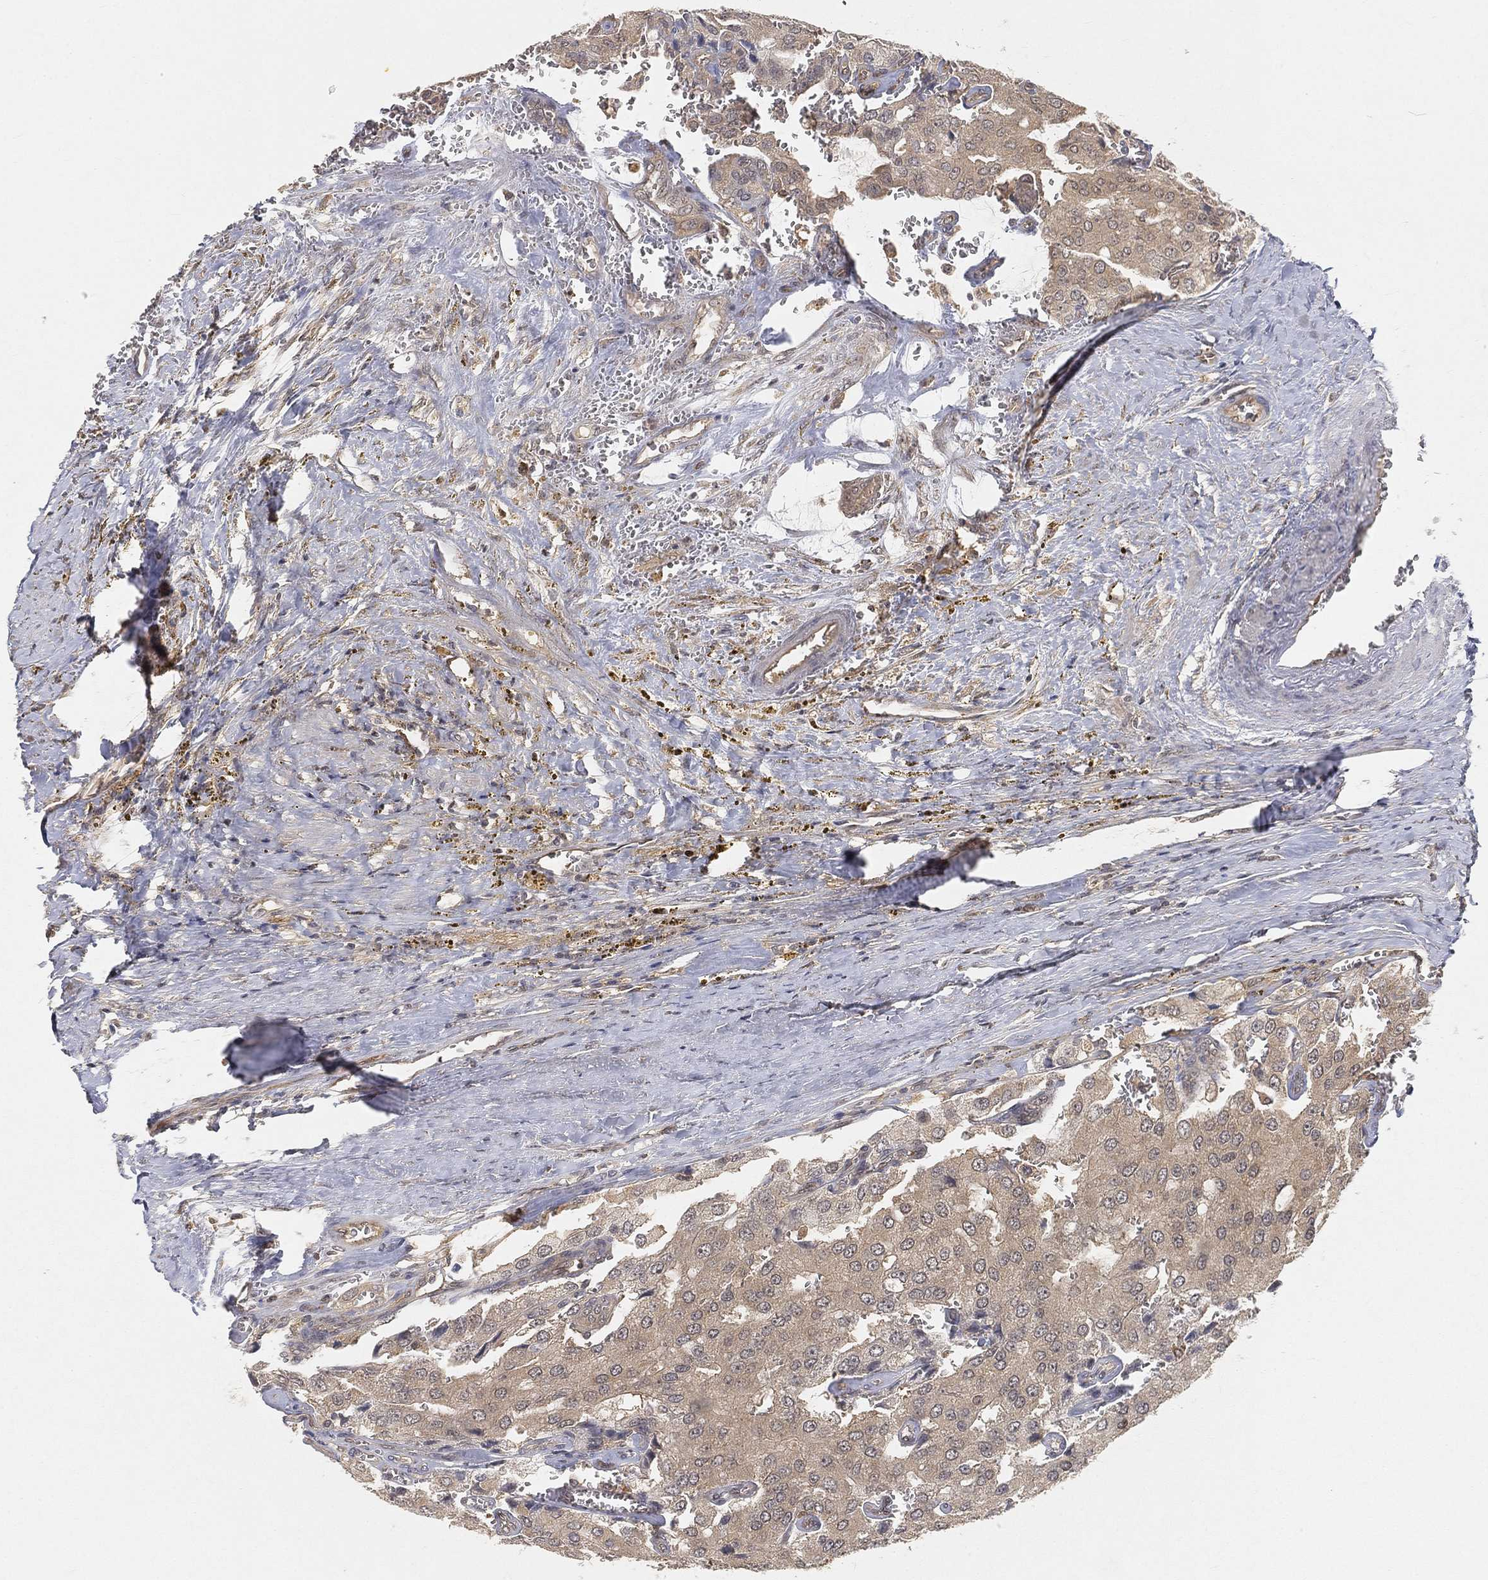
{"staining": {"intensity": "weak", "quantity": "25%-75%", "location": "cytoplasmic/membranous"}, "tissue": "prostate cancer", "cell_type": "Tumor cells", "image_type": "cancer", "snomed": [{"axis": "morphology", "description": "Adenocarcinoma, NOS"}, {"axis": "topography", "description": "Prostate and seminal vesicle, NOS"}, {"axis": "topography", "description": "Prostate"}], "caption": "Human prostate cancer stained with a protein marker demonstrates weak staining in tumor cells.", "gene": "MAPK1", "patient": {"sex": "male", "age": 67}}